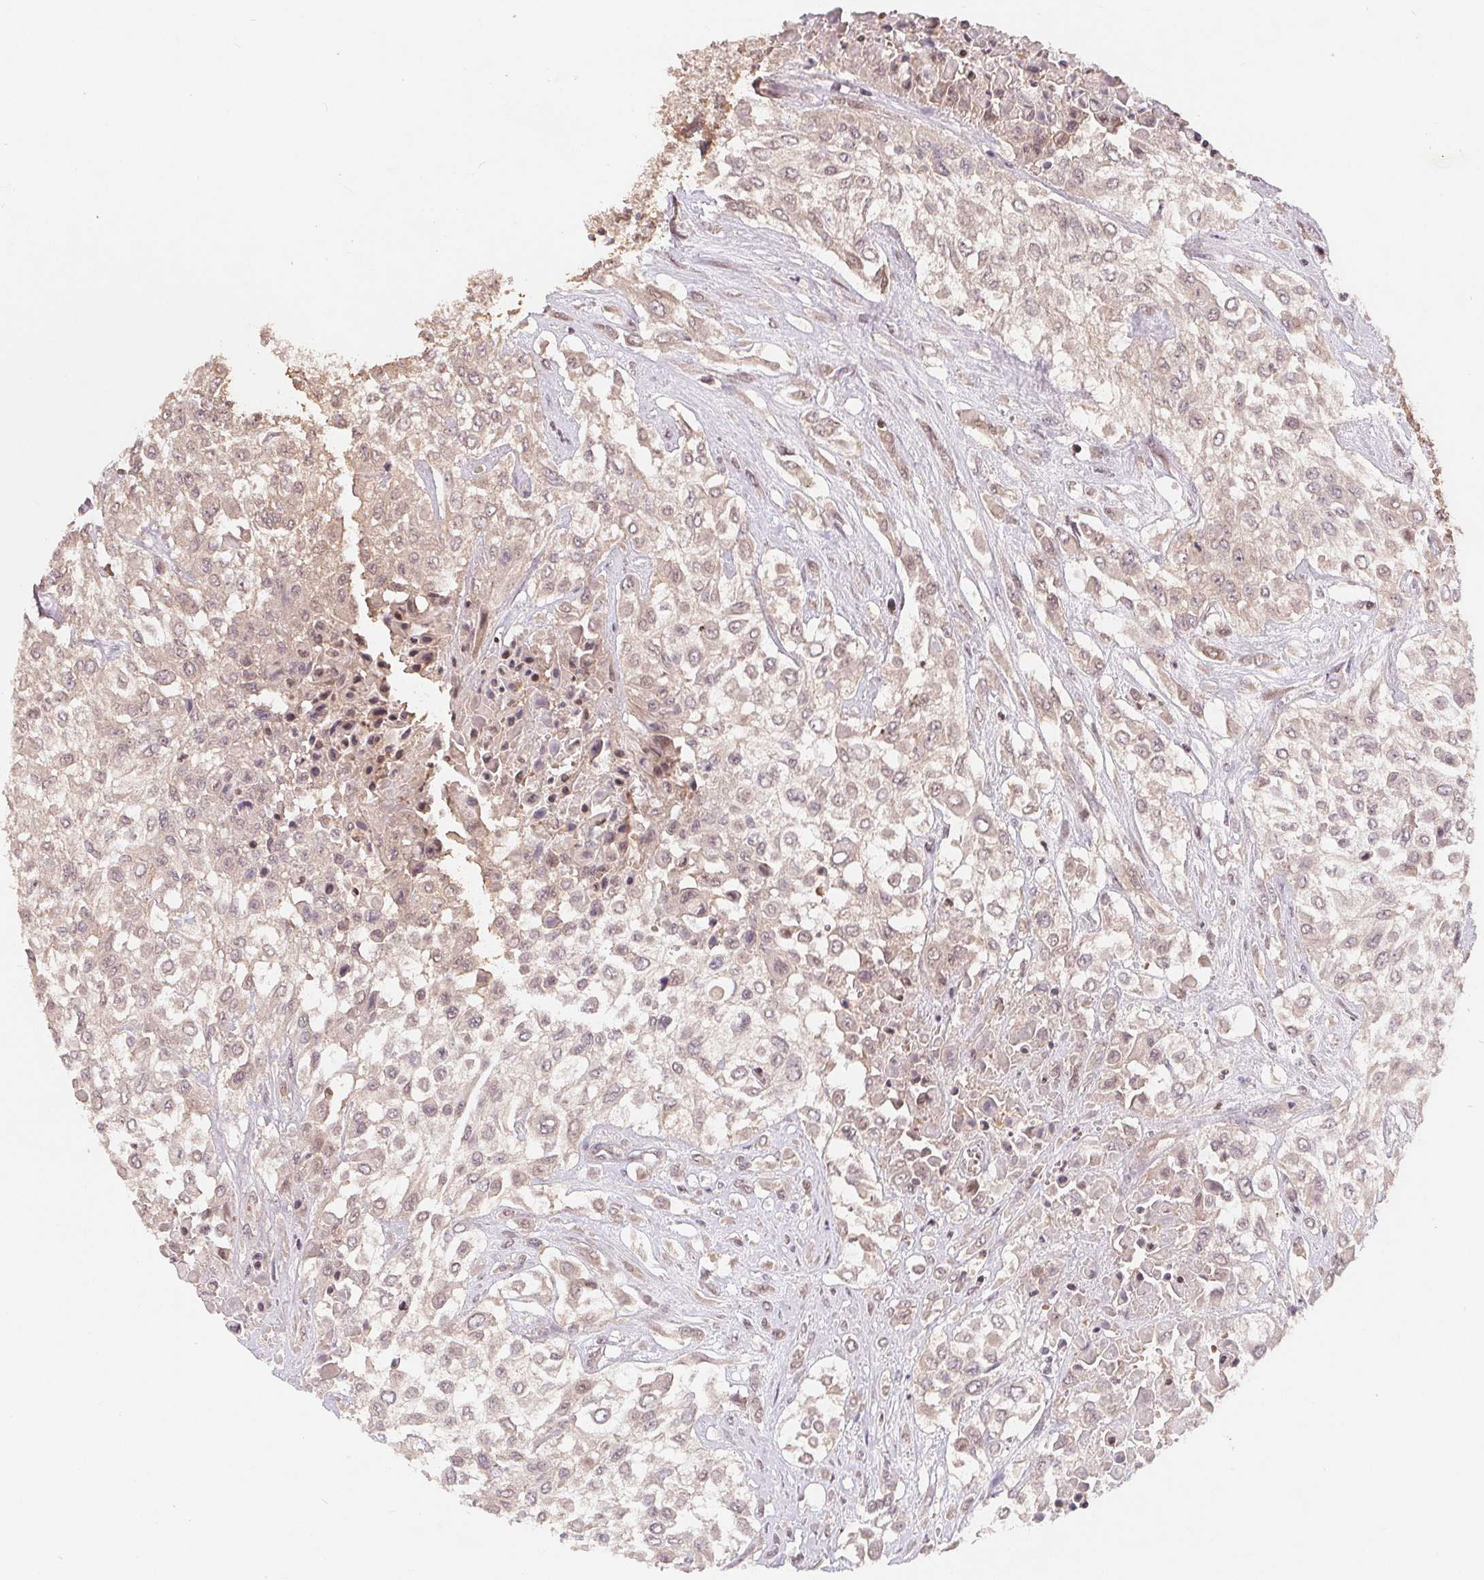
{"staining": {"intensity": "weak", "quantity": "25%-75%", "location": "cytoplasmic/membranous,nuclear"}, "tissue": "urothelial cancer", "cell_type": "Tumor cells", "image_type": "cancer", "snomed": [{"axis": "morphology", "description": "Urothelial carcinoma, High grade"}, {"axis": "topography", "description": "Urinary bladder"}], "caption": "Immunohistochemical staining of human urothelial cancer demonstrates low levels of weak cytoplasmic/membranous and nuclear expression in about 25%-75% of tumor cells.", "gene": "HMGN3", "patient": {"sex": "male", "age": 57}}